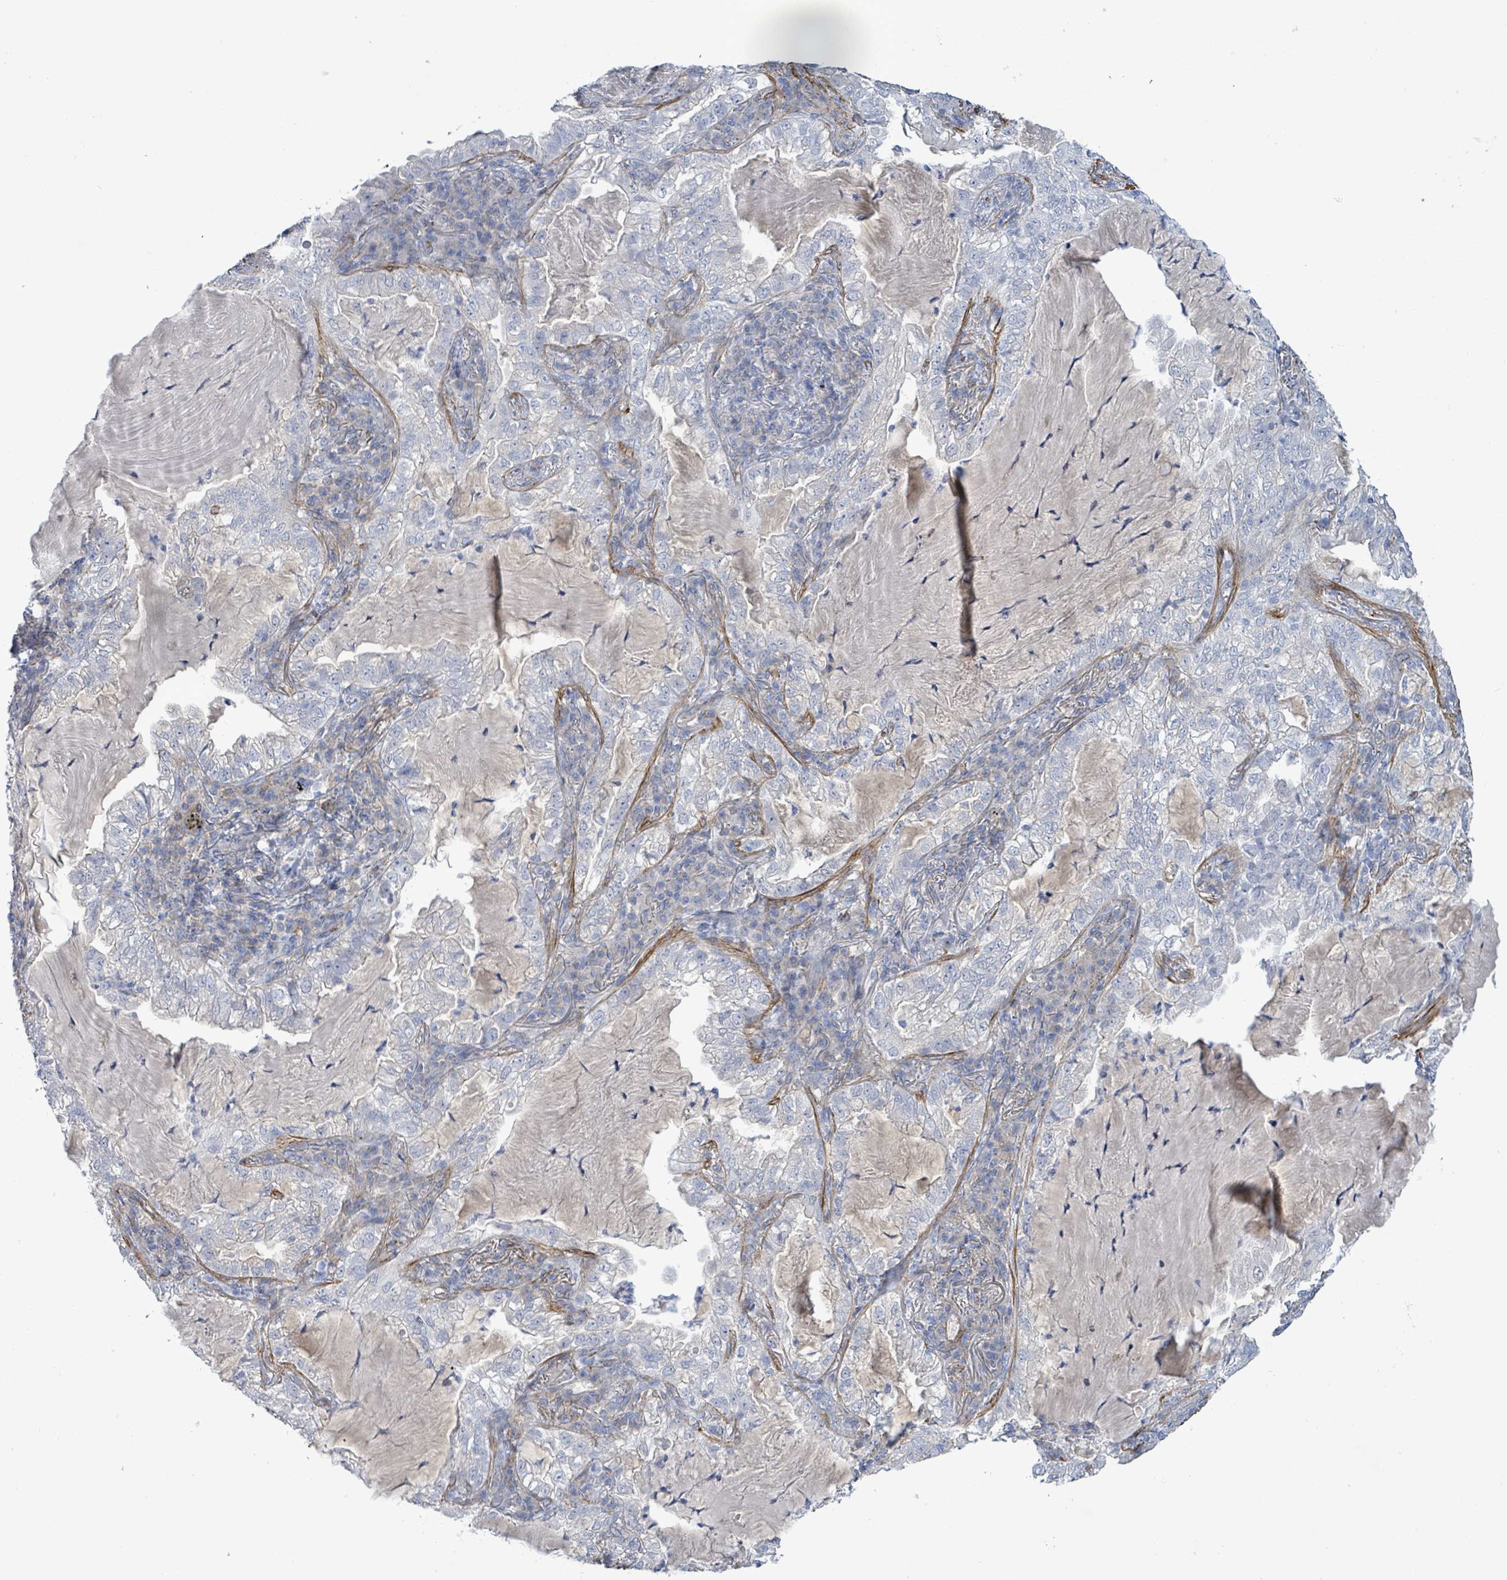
{"staining": {"intensity": "negative", "quantity": "none", "location": "none"}, "tissue": "lung cancer", "cell_type": "Tumor cells", "image_type": "cancer", "snomed": [{"axis": "morphology", "description": "Adenocarcinoma, NOS"}, {"axis": "topography", "description": "Lung"}], "caption": "A histopathology image of adenocarcinoma (lung) stained for a protein demonstrates no brown staining in tumor cells.", "gene": "DMRTC1B", "patient": {"sex": "female", "age": 73}}